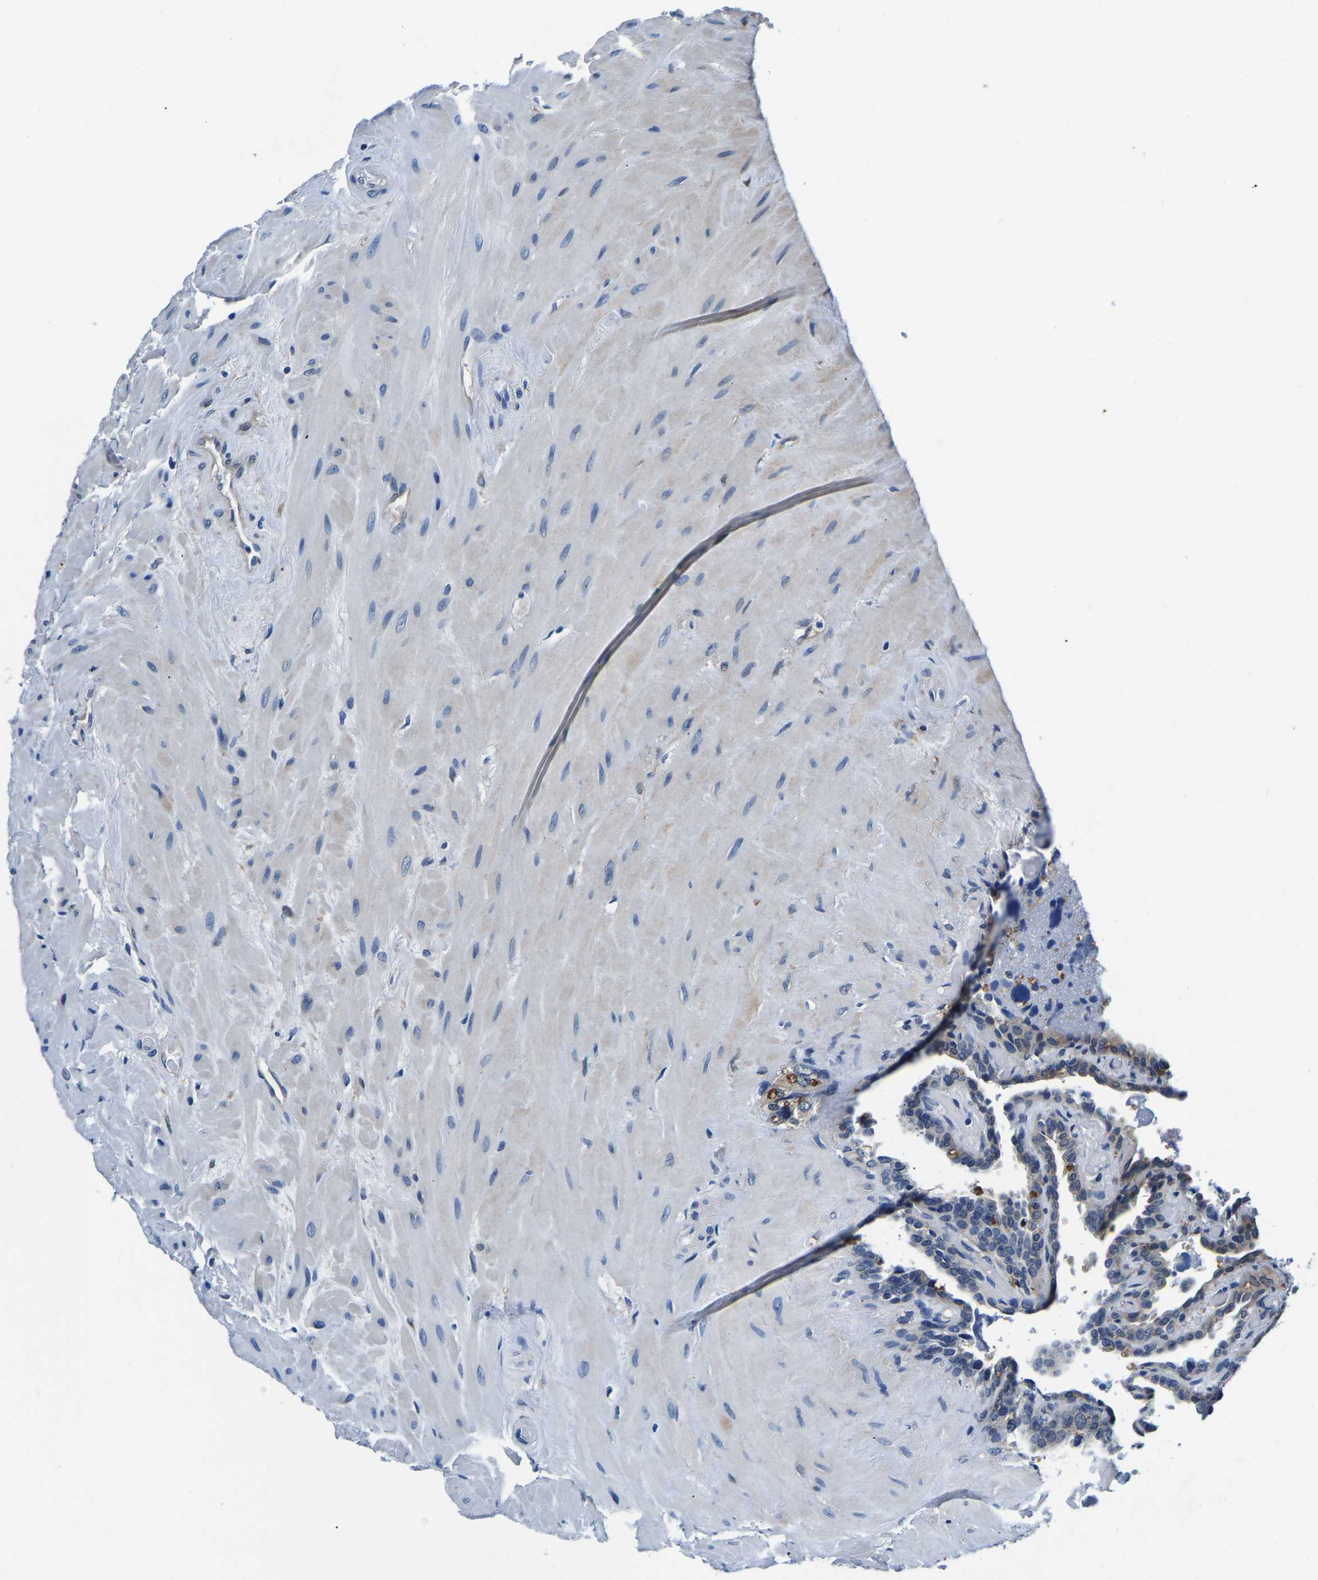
{"staining": {"intensity": "negative", "quantity": "none", "location": "none"}, "tissue": "seminal vesicle", "cell_type": "Glandular cells", "image_type": "normal", "snomed": [{"axis": "morphology", "description": "Normal tissue, NOS"}, {"axis": "topography", "description": "Seminal veicle"}], "caption": "This is a photomicrograph of immunohistochemistry staining of unremarkable seminal vesicle, which shows no positivity in glandular cells. The staining was performed using DAB (3,3'-diaminobenzidine) to visualize the protein expression in brown, while the nuclei were stained in blue with hematoxylin (Magnification: 20x).", "gene": "ACO1", "patient": {"sex": "male", "age": 68}}